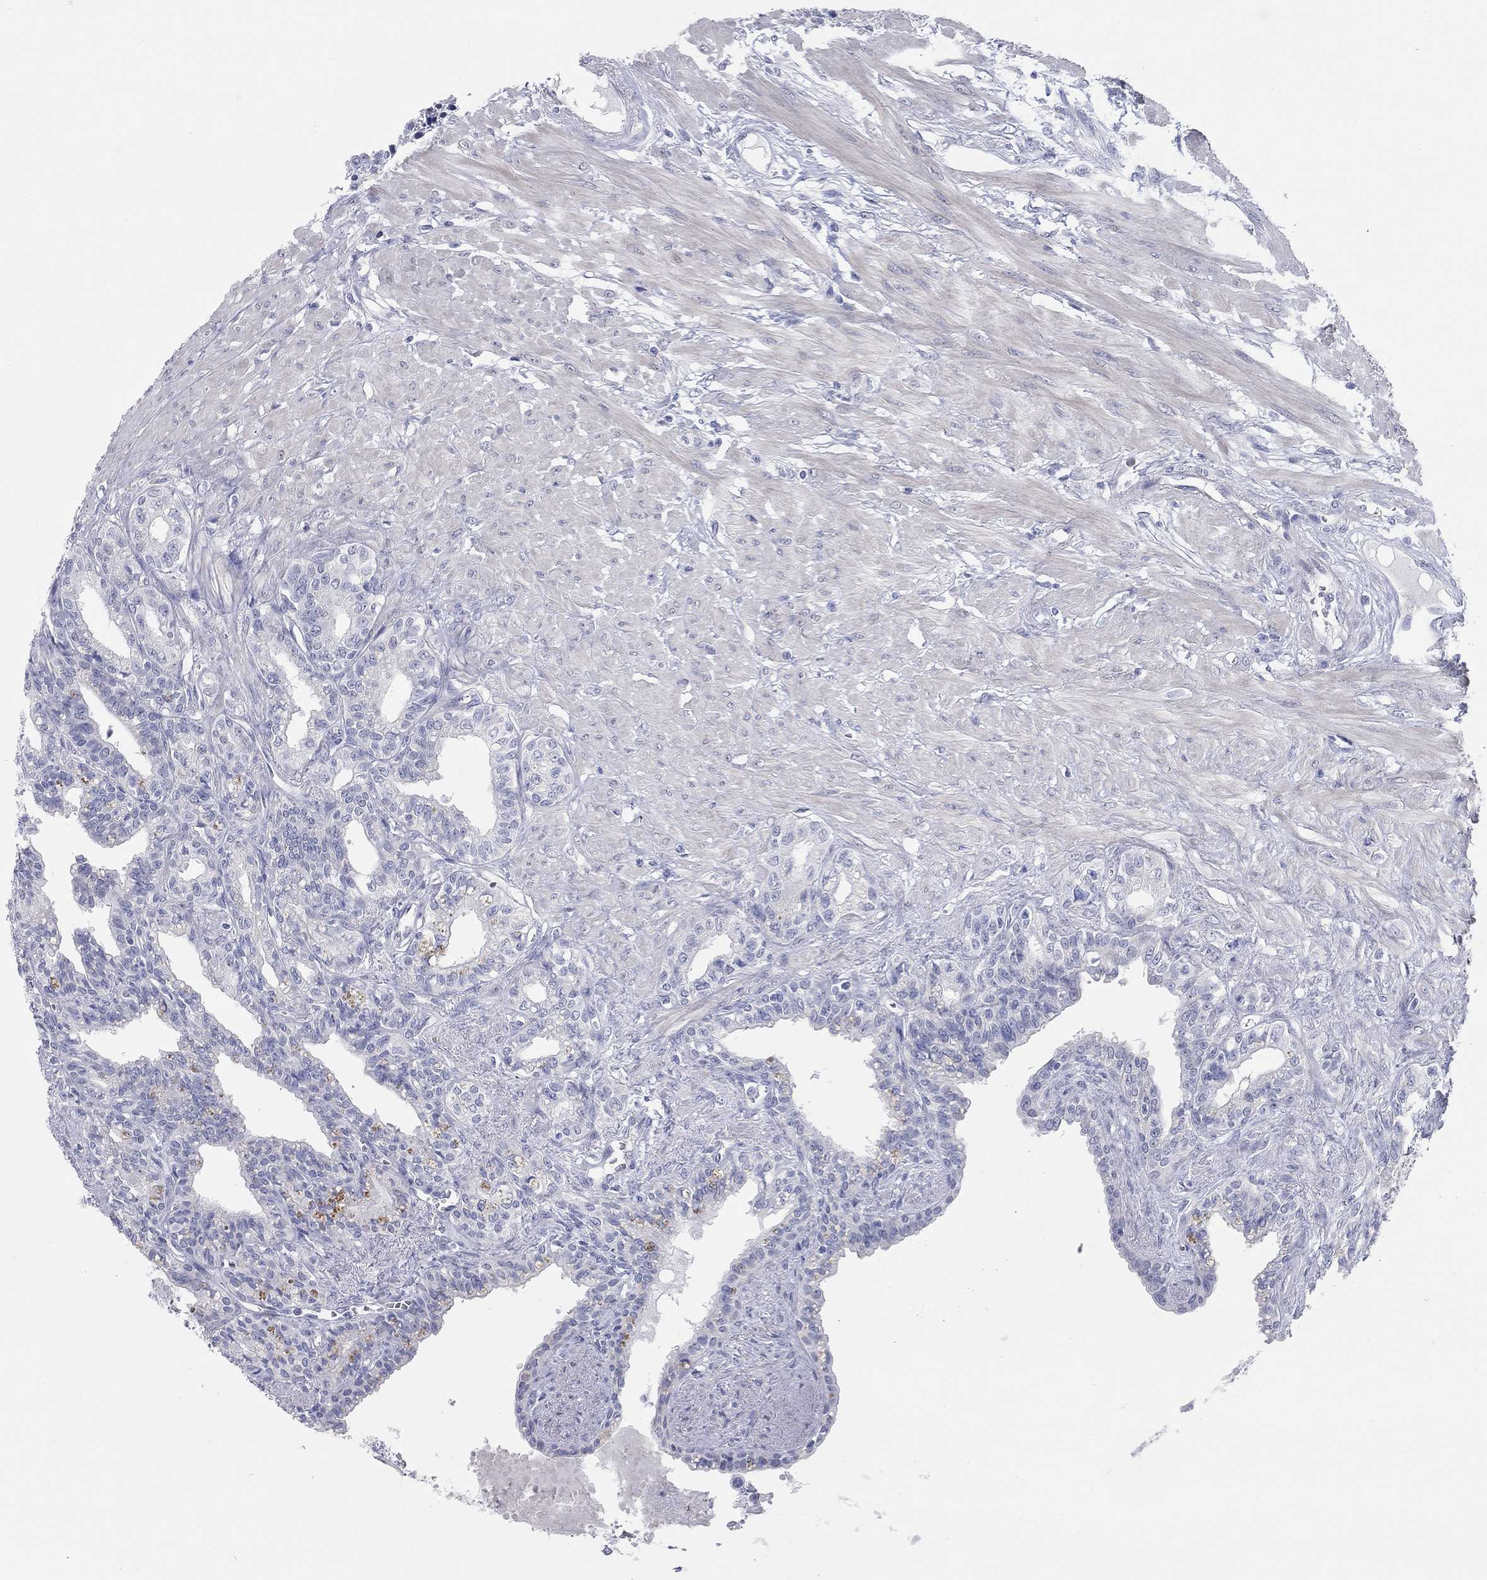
{"staining": {"intensity": "negative", "quantity": "none", "location": "none"}, "tissue": "seminal vesicle", "cell_type": "Glandular cells", "image_type": "normal", "snomed": [{"axis": "morphology", "description": "Normal tissue, NOS"}, {"axis": "morphology", "description": "Urothelial carcinoma, NOS"}, {"axis": "topography", "description": "Urinary bladder"}, {"axis": "topography", "description": "Seminal veicle"}], "caption": "Photomicrograph shows no protein expression in glandular cells of normal seminal vesicle.", "gene": "WASF3", "patient": {"sex": "male", "age": 76}}